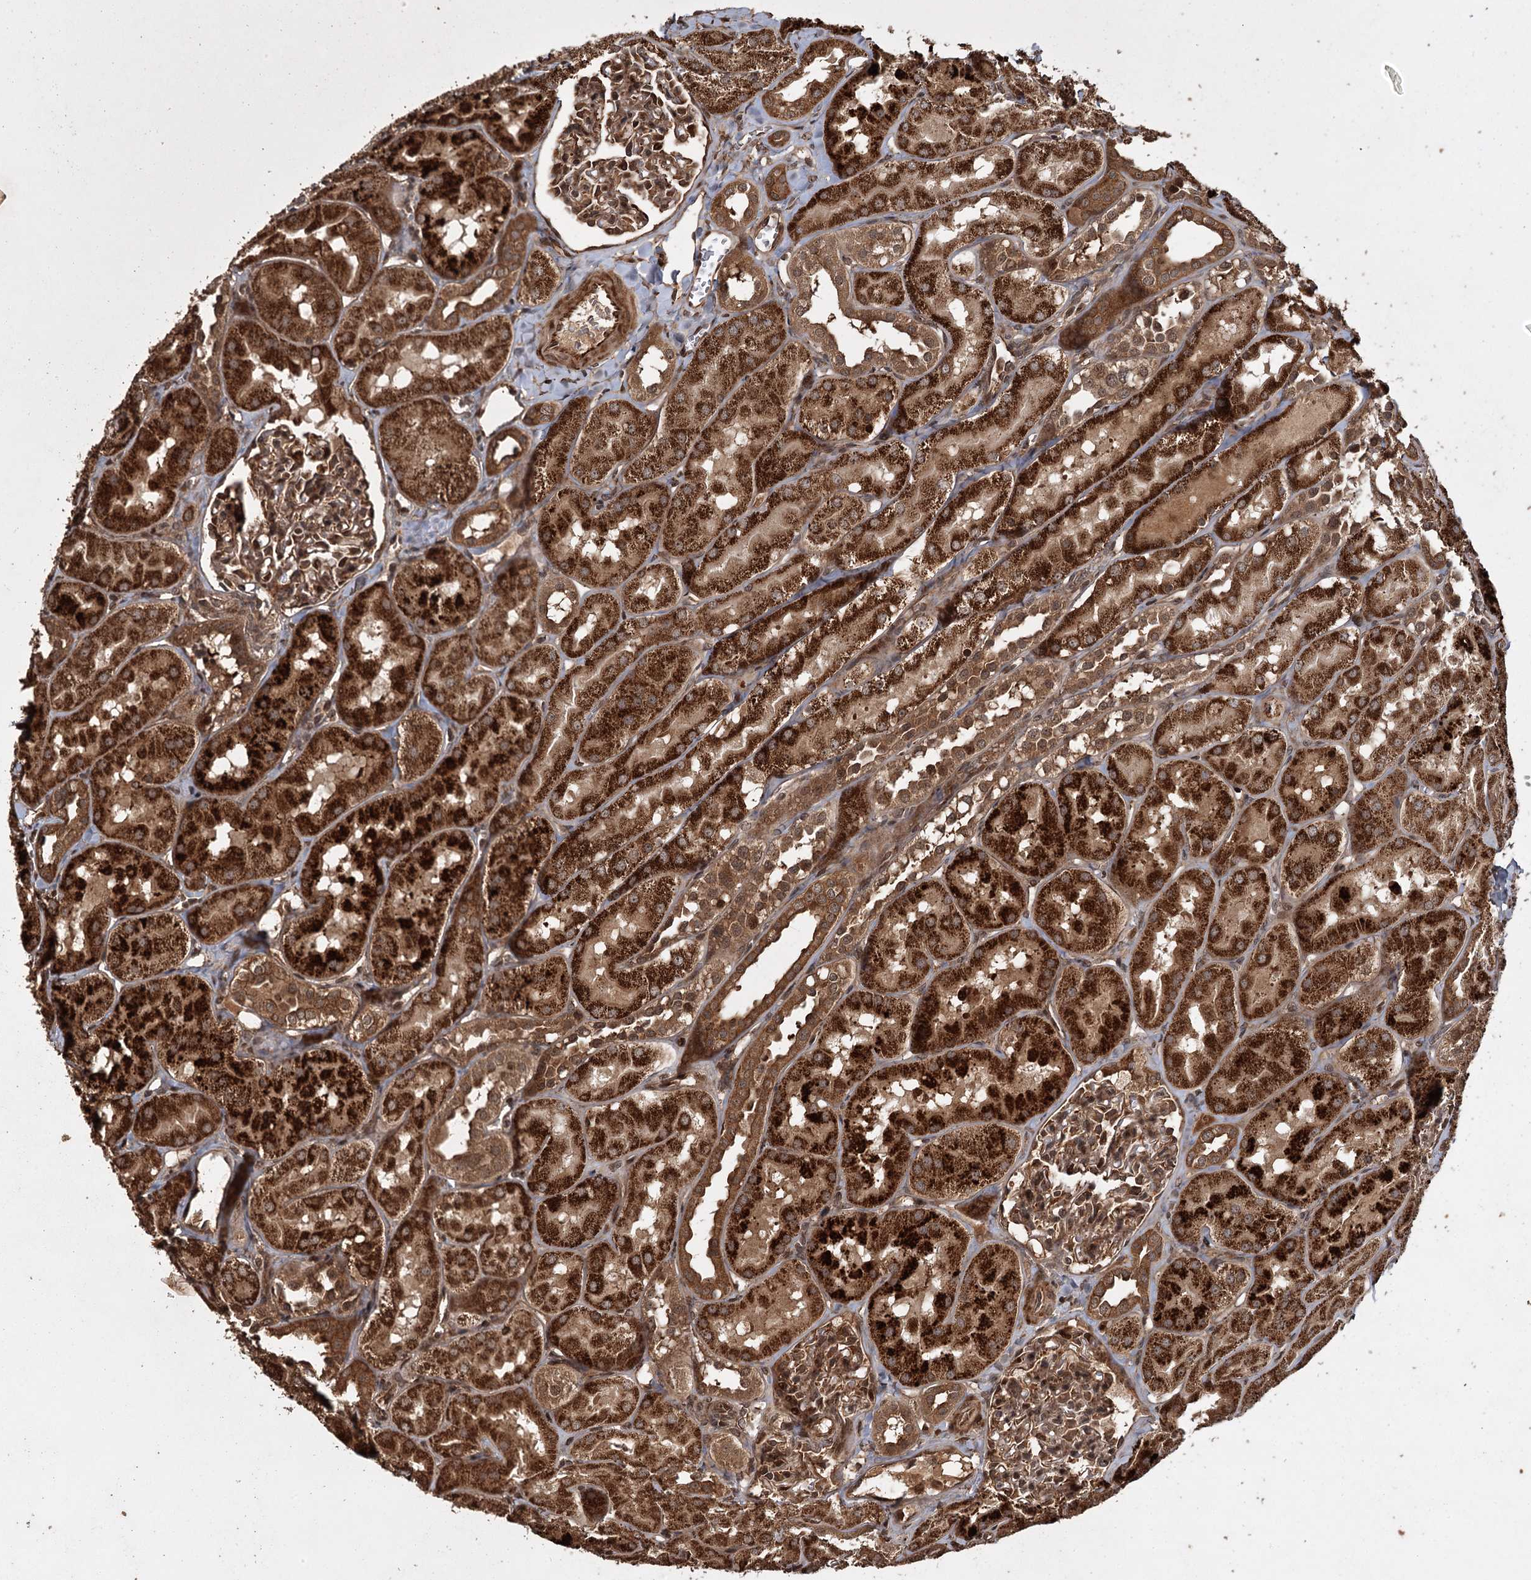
{"staining": {"intensity": "strong", "quantity": ">75%", "location": "cytoplasmic/membranous"}, "tissue": "kidney", "cell_type": "Cells in glomeruli", "image_type": "normal", "snomed": [{"axis": "morphology", "description": "Normal tissue, NOS"}, {"axis": "topography", "description": "Kidney"}, {"axis": "topography", "description": "Urinary bladder"}], "caption": "Brown immunohistochemical staining in benign kidney shows strong cytoplasmic/membranous positivity in about >75% of cells in glomeruli.", "gene": "RPAP3", "patient": {"sex": "male", "age": 16}}